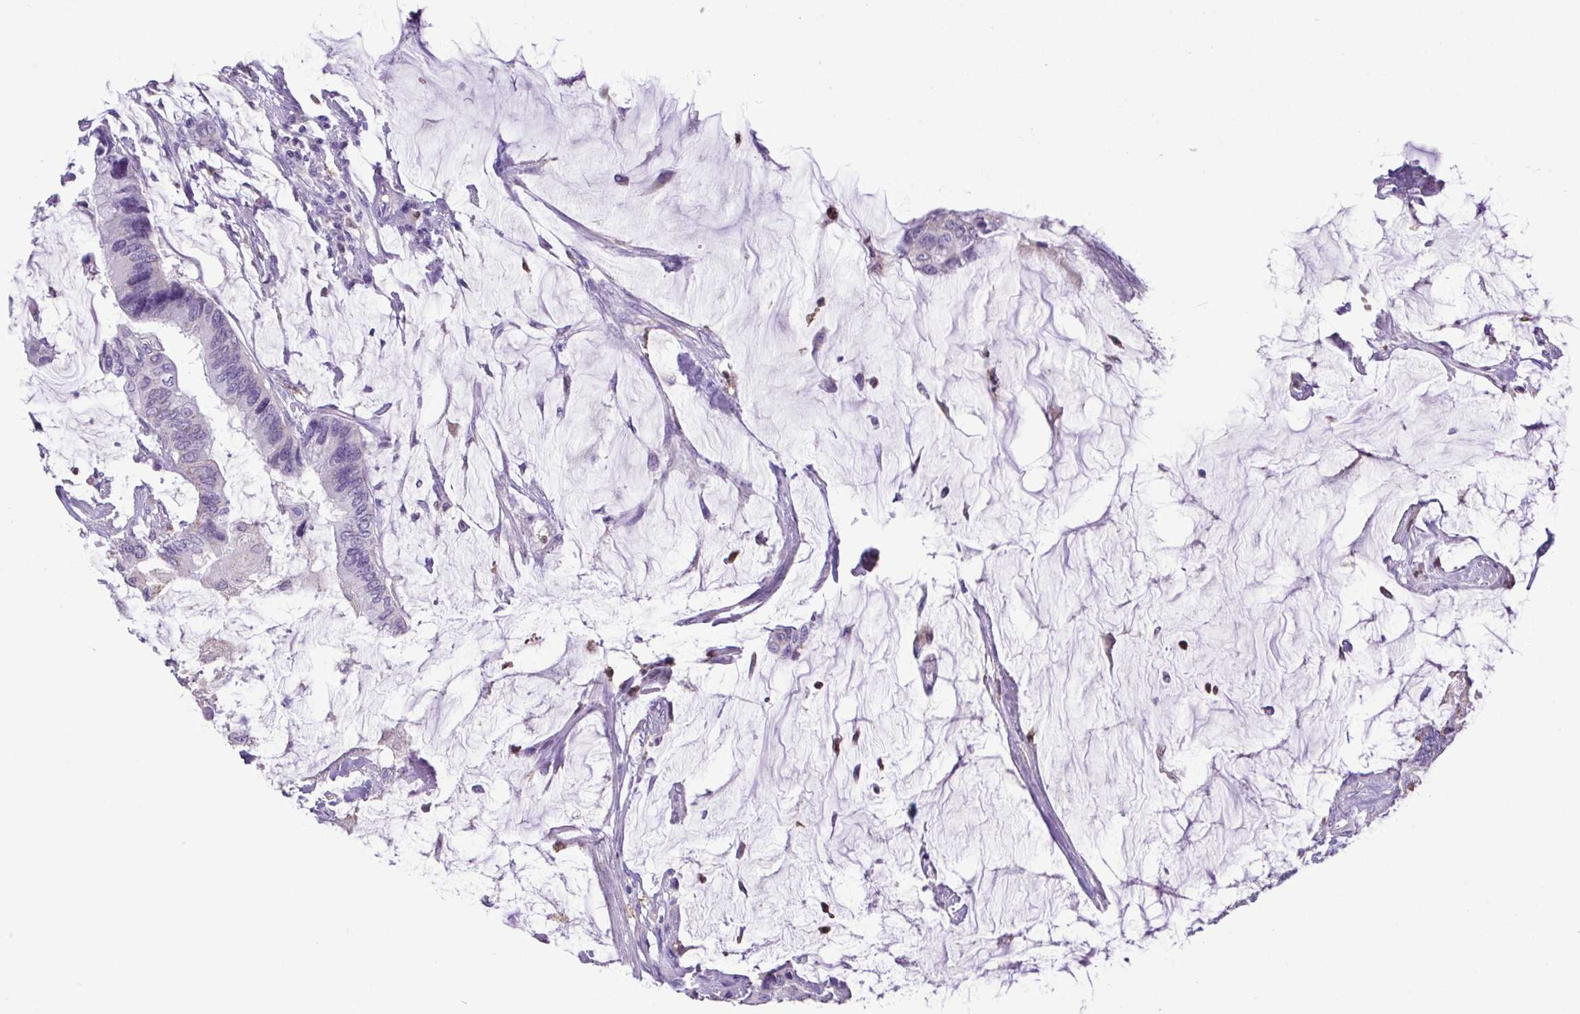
{"staining": {"intensity": "negative", "quantity": "none", "location": "none"}, "tissue": "colorectal cancer", "cell_type": "Tumor cells", "image_type": "cancer", "snomed": [{"axis": "morphology", "description": "Adenocarcinoma, NOS"}, {"axis": "topography", "description": "Rectum"}], "caption": "There is no significant staining in tumor cells of colorectal adenocarcinoma.", "gene": "CBY2", "patient": {"sex": "female", "age": 59}}